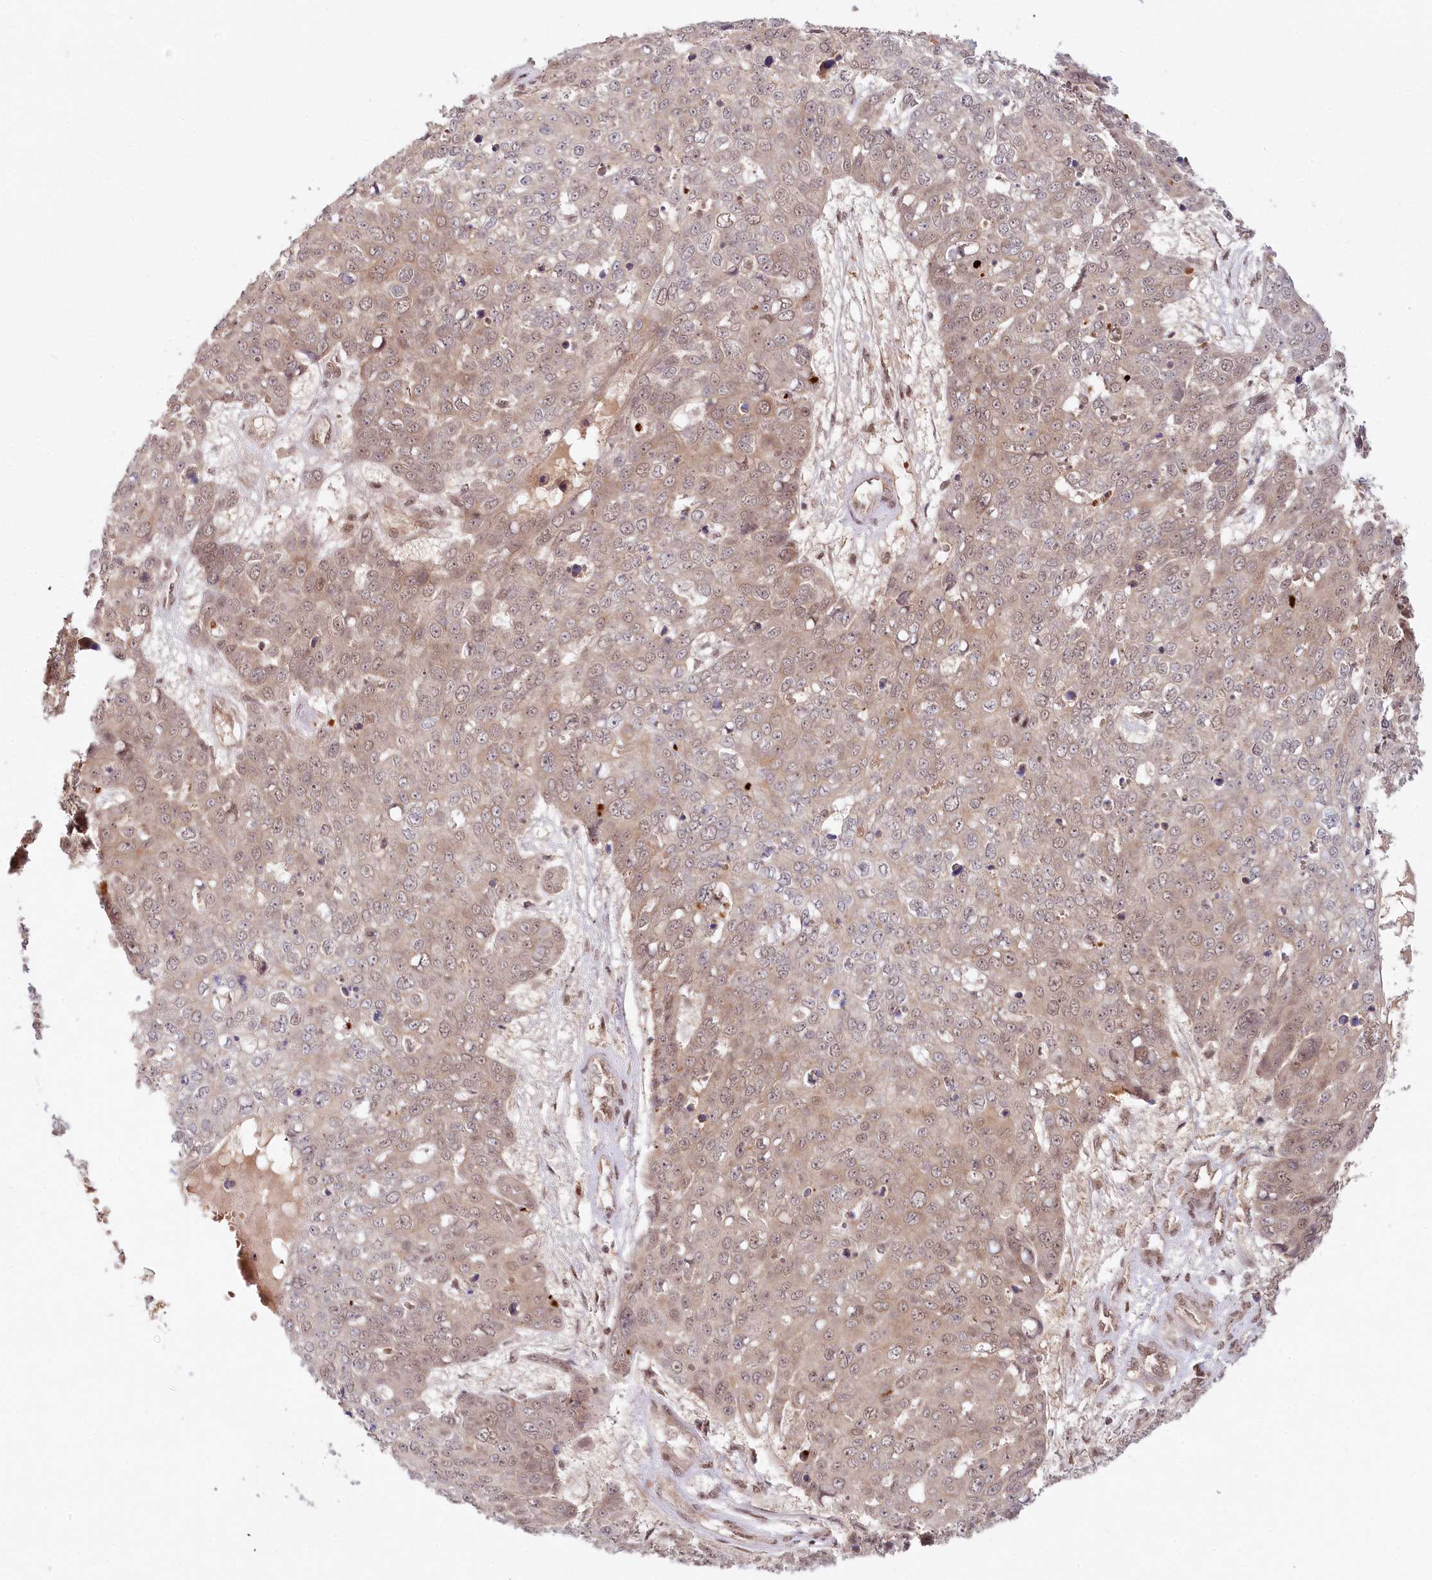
{"staining": {"intensity": "weak", "quantity": ">75%", "location": "cytoplasmic/membranous,nuclear"}, "tissue": "skin cancer", "cell_type": "Tumor cells", "image_type": "cancer", "snomed": [{"axis": "morphology", "description": "Squamous cell carcinoma, NOS"}, {"axis": "topography", "description": "Skin"}], "caption": "There is low levels of weak cytoplasmic/membranous and nuclear positivity in tumor cells of skin squamous cell carcinoma, as demonstrated by immunohistochemical staining (brown color).", "gene": "CCDC65", "patient": {"sex": "male", "age": 71}}